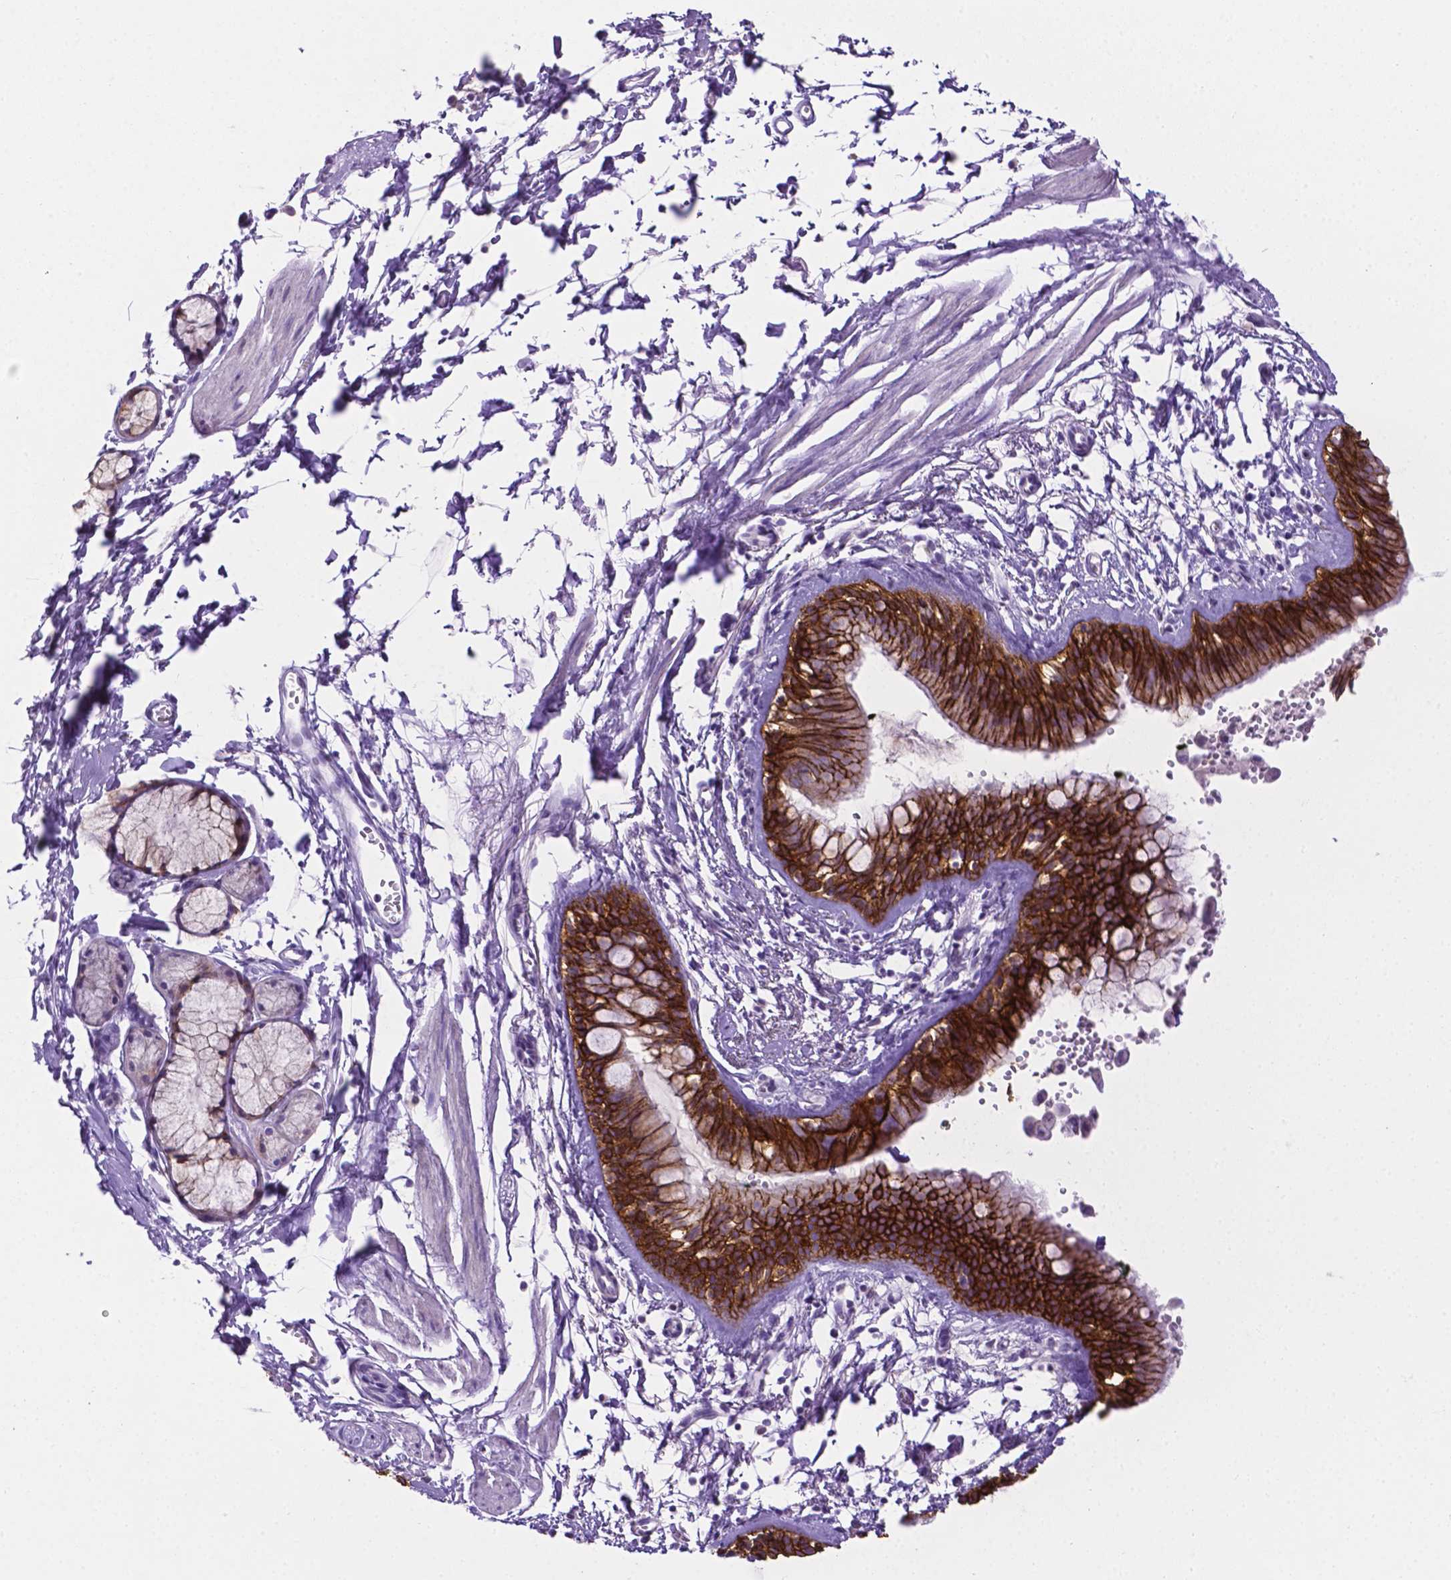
{"staining": {"intensity": "strong", "quantity": ">75%", "location": "cytoplasmic/membranous"}, "tissue": "bronchus", "cell_type": "Respiratory epithelial cells", "image_type": "normal", "snomed": [{"axis": "morphology", "description": "Normal tissue, NOS"}, {"axis": "topography", "description": "Cartilage tissue"}, {"axis": "topography", "description": "Bronchus"}], "caption": "Approximately >75% of respiratory epithelial cells in unremarkable bronchus exhibit strong cytoplasmic/membranous protein positivity as visualized by brown immunohistochemical staining.", "gene": "TACSTD2", "patient": {"sex": "female", "age": 59}}